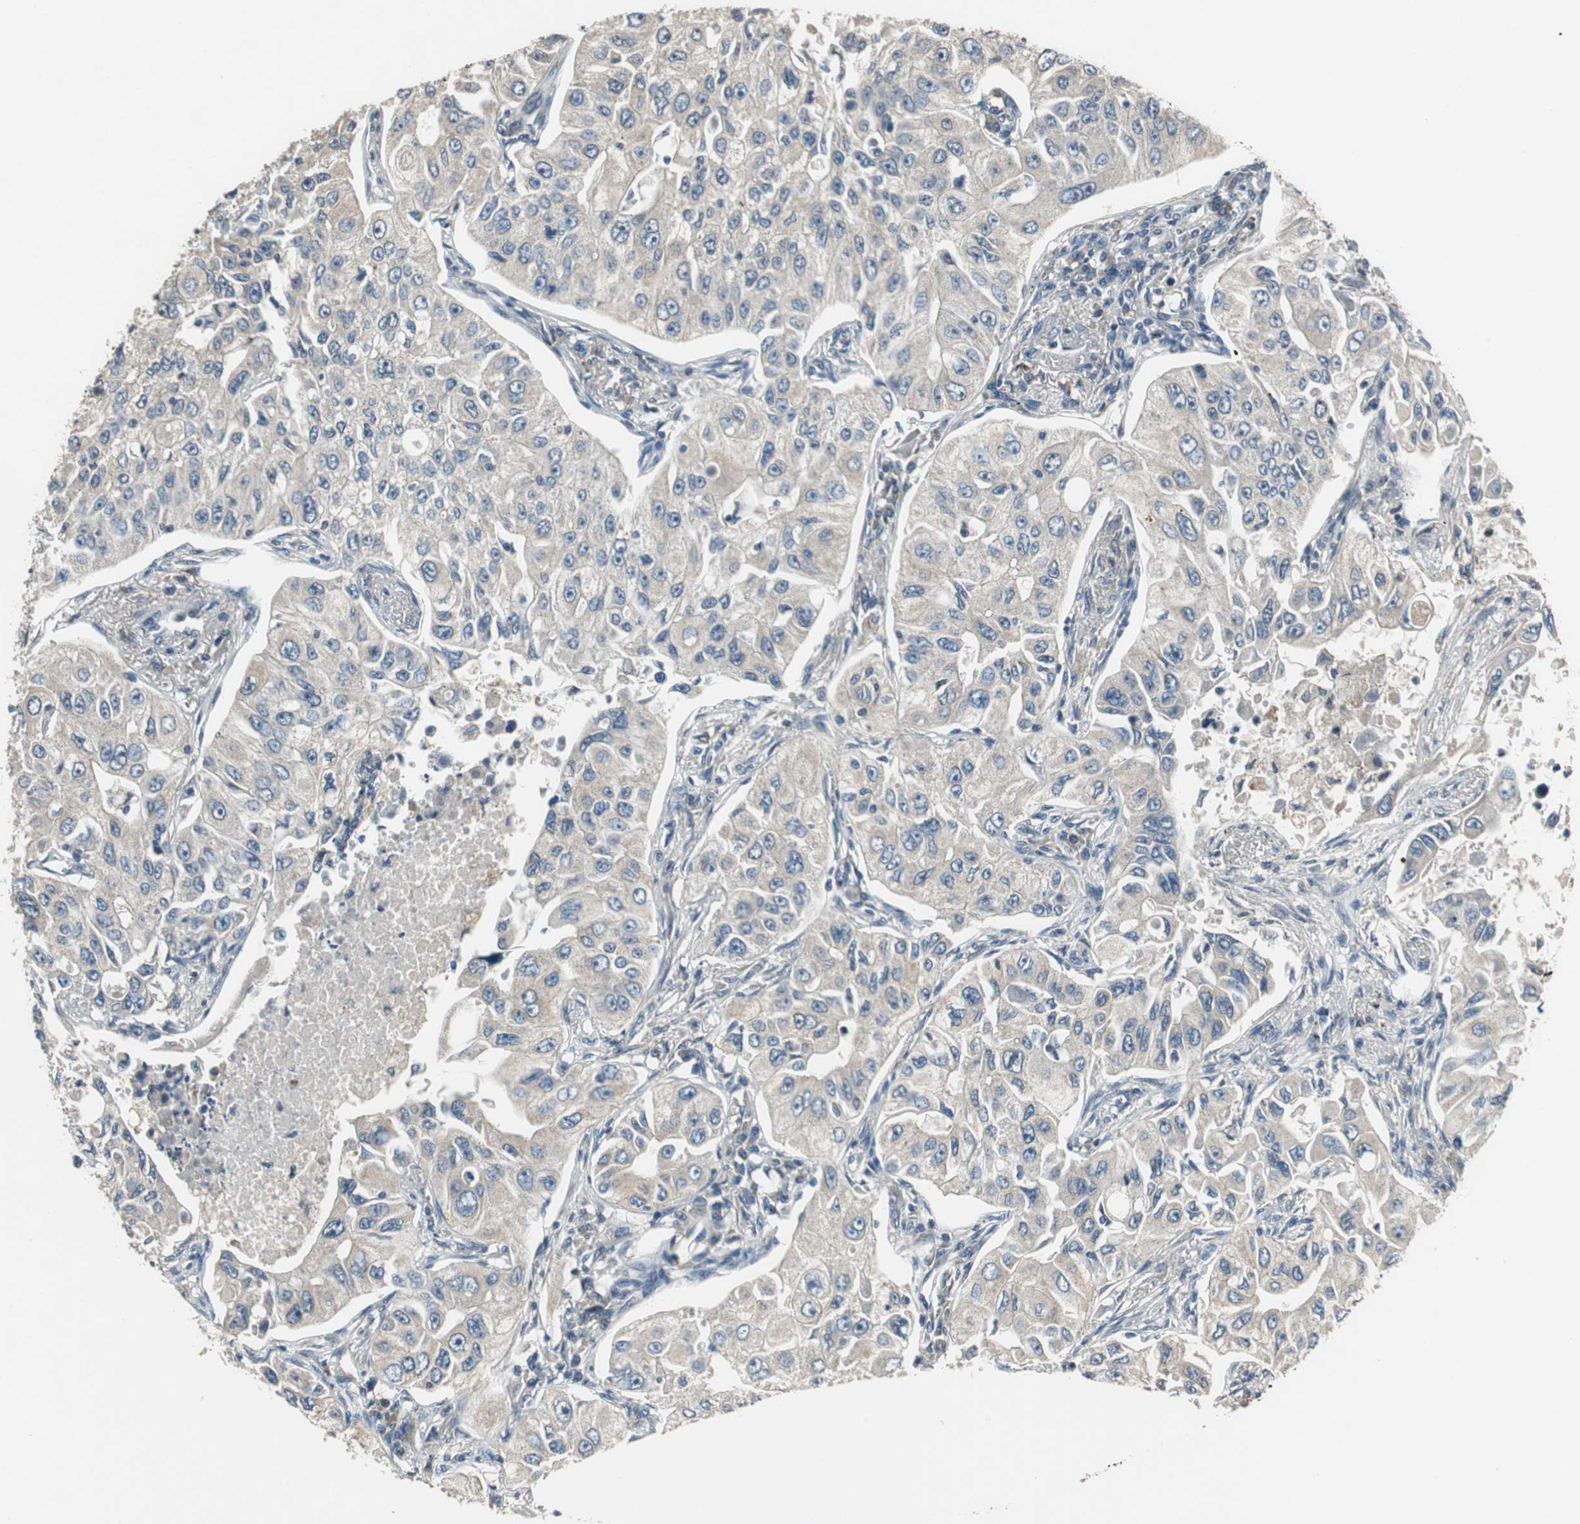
{"staining": {"intensity": "negative", "quantity": "none", "location": "none"}, "tissue": "lung cancer", "cell_type": "Tumor cells", "image_type": "cancer", "snomed": [{"axis": "morphology", "description": "Adenocarcinoma, NOS"}, {"axis": "topography", "description": "Lung"}], "caption": "Micrograph shows no significant protein positivity in tumor cells of lung cancer (adenocarcinoma). The staining is performed using DAB (3,3'-diaminobenzidine) brown chromogen with nuclei counter-stained in using hematoxylin.", "gene": "PI4KB", "patient": {"sex": "male", "age": 84}}